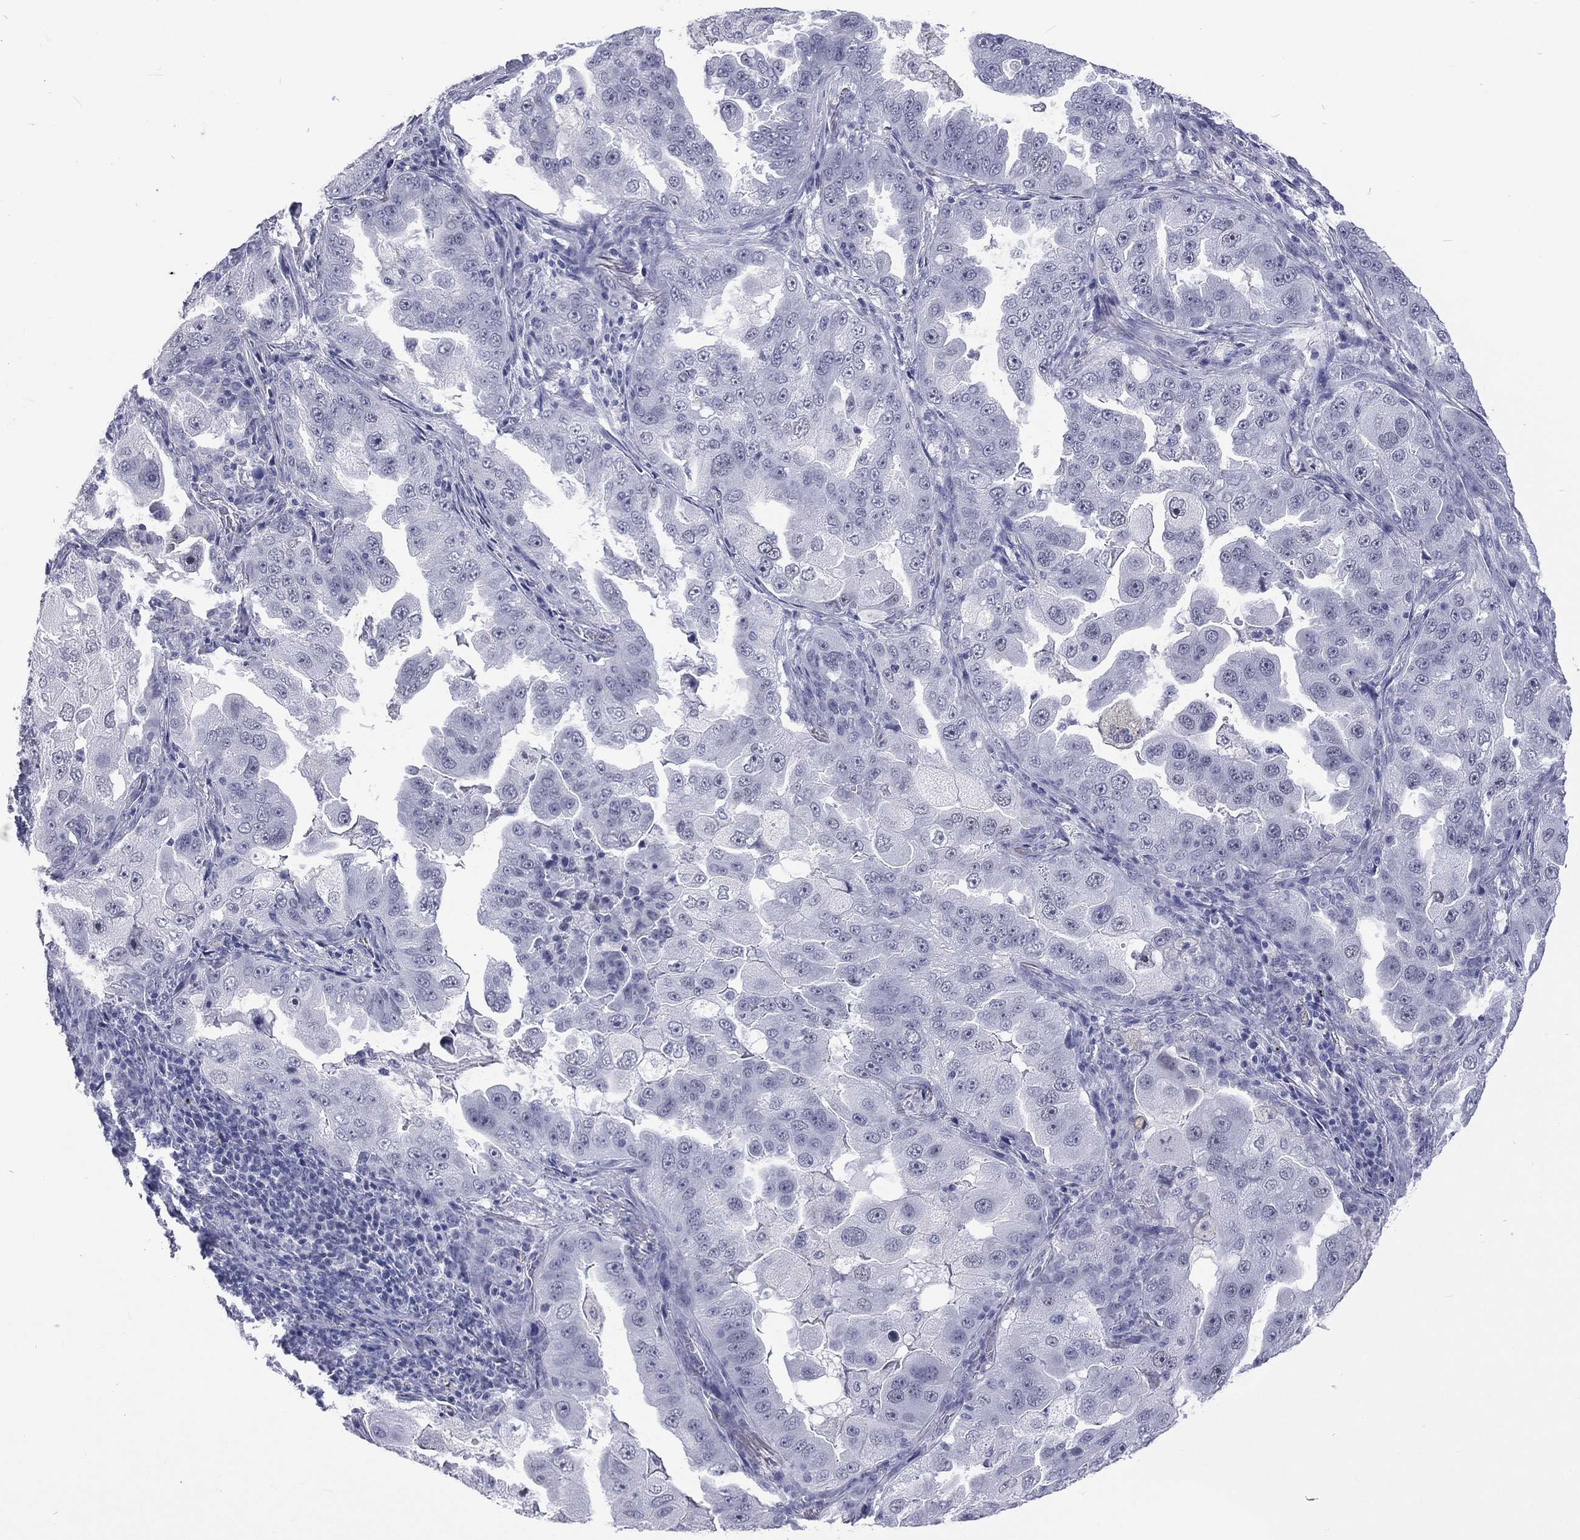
{"staining": {"intensity": "negative", "quantity": "none", "location": "none"}, "tissue": "lung cancer", "cell_type": "Tumor cells", "image_type": "cancer", "snomed": [{"axis": "morphology", "description": "Adenocarcinoma, NOS"}, {"axis": "topography", "description": "Lung"}], "caption": "The image reveals no staining of tumor cells in adenocarcinoma (lung).", "gene": "SSX1", "patient": {"sex": "female", "age": 61}}